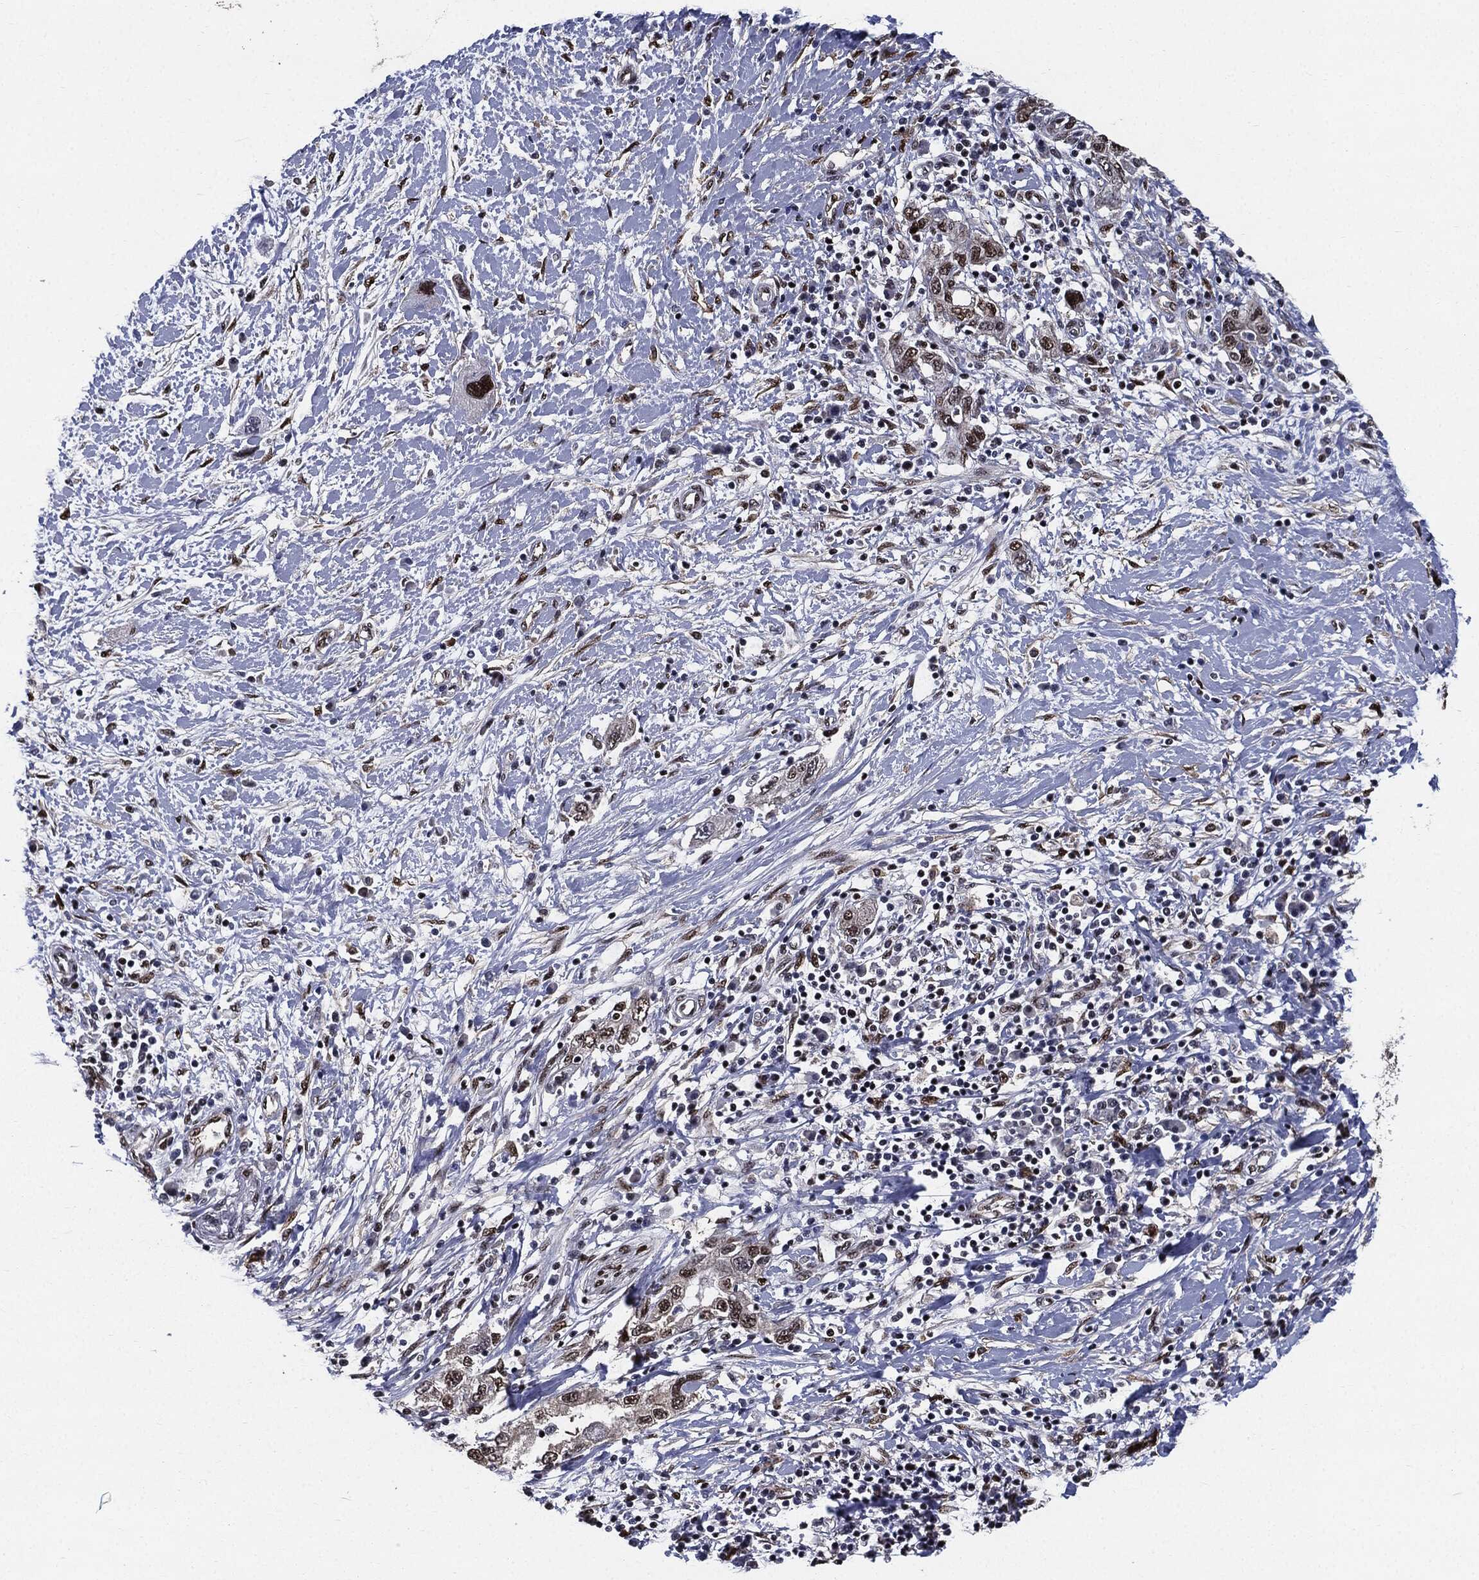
{"staining": {"intensity": "strong", "quantity": "<25%", "location": "nuclear"}, "tissue": "pancreatic cancer", "cell_type": "Tumor cells", "image_type": "cancer", "snomed": [{"axis": "morphology", "description": "Adenocarcinoma, NOS"}, {"axis": "topography", "description": "Pancreas"}], "caption": "Pancreatic cancer (adenocarcinoma) stained with a brown dye shows strong nuclear positive positivity in about <25% of tumor cells.", "gene": "JUN", "patient": {"sex": "female", "age": 73}}